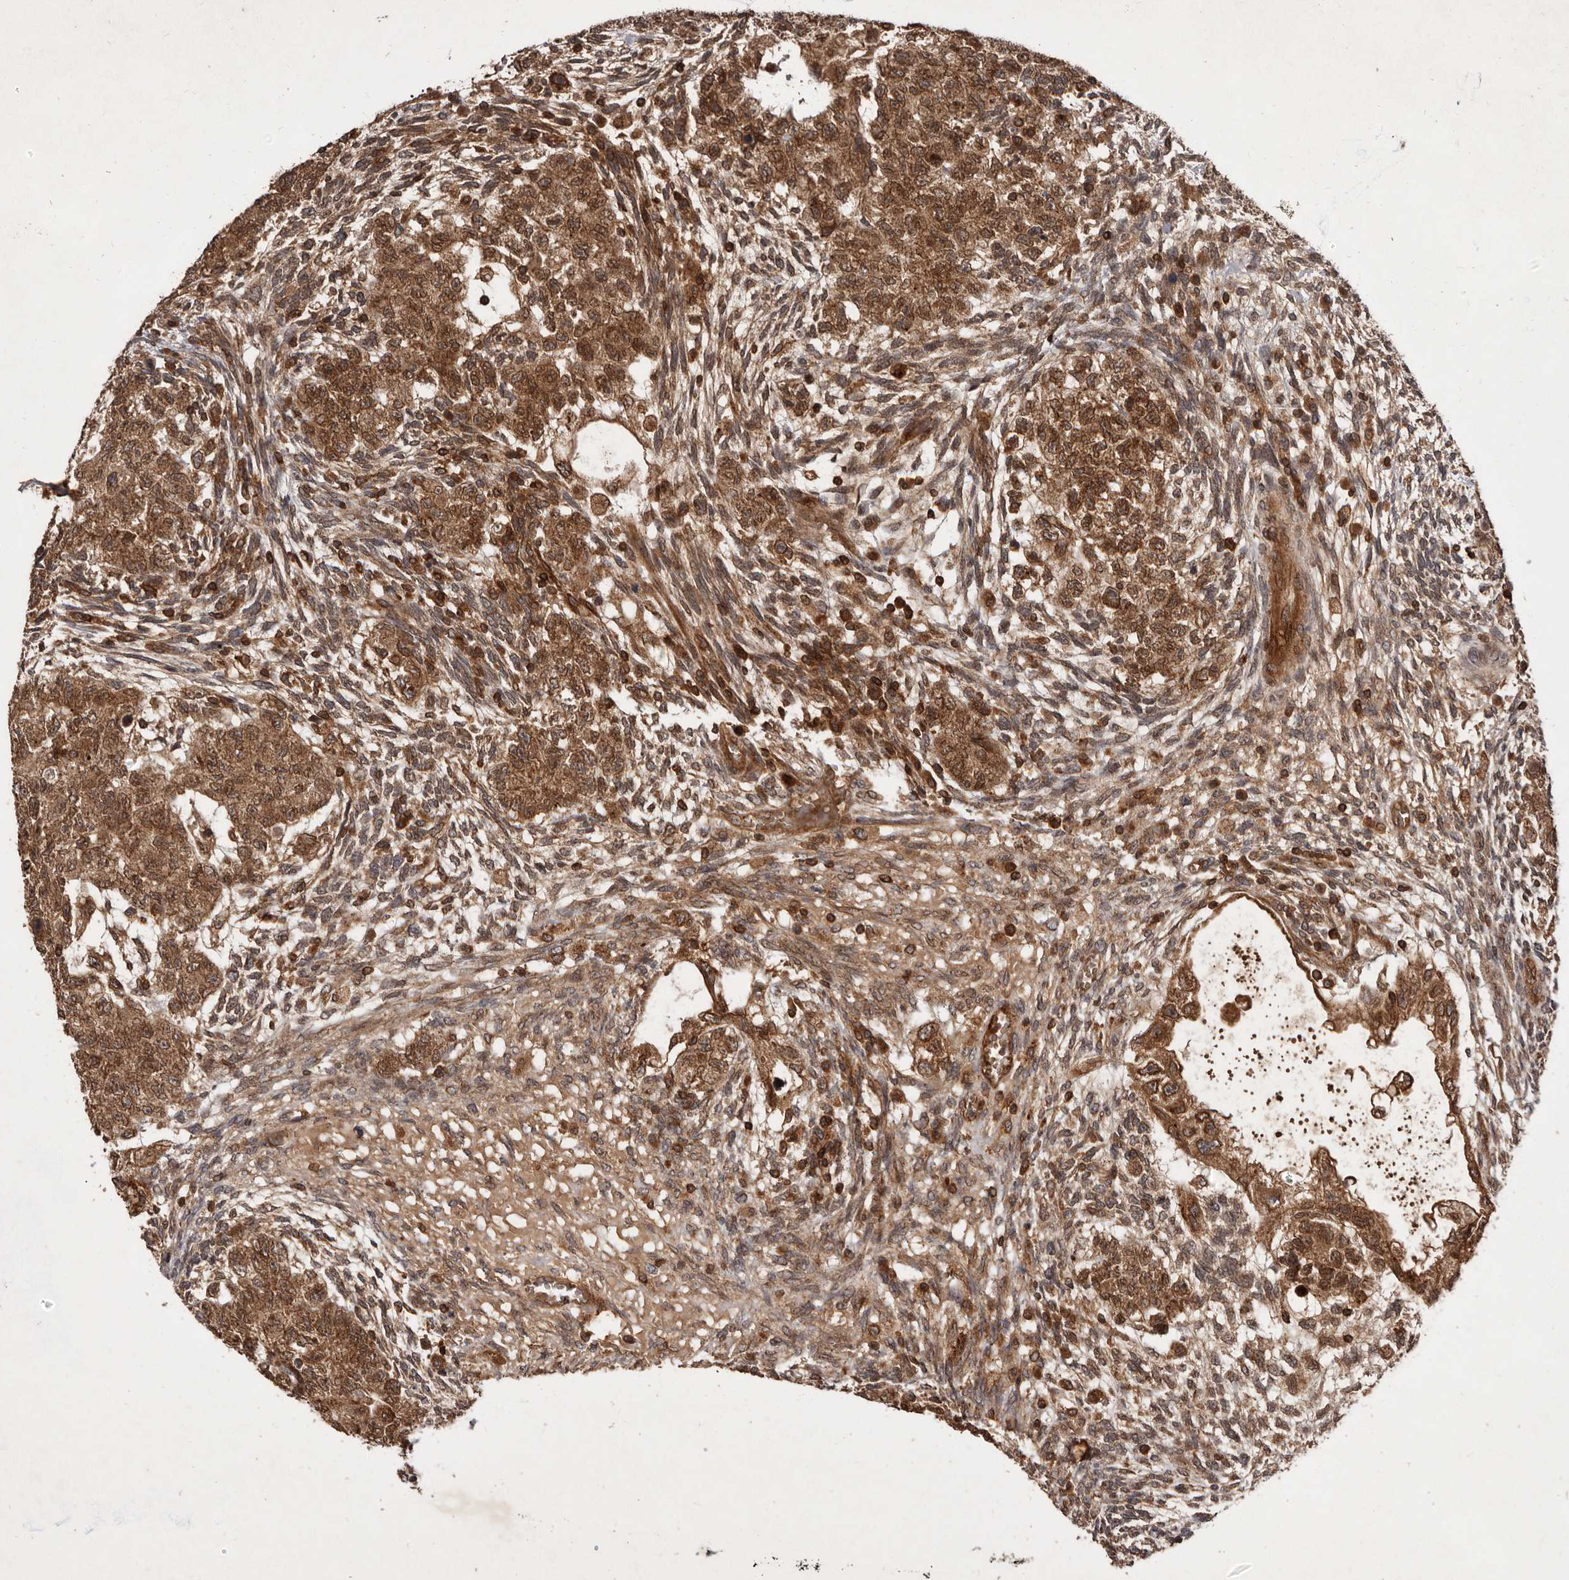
{"staining": {"intensity": "moderate", "quantity": ">75%", "location": "cytoplasmic/membranous,nuclear"}, "tissue": "testis cancer", "cell_type": "Tumor cells", "image_type": "cancer", "snomed": [{"axis": "morphology", "description": "Normal tissue, NOS"}, {"axis": "morphology", "description": "Carcinoma, Embryonal, NOS"}, {"axis": "topography", "description": "Testis"}], "caption": "IHC (DAB) staining of human testis embryonal carcinoma demonstrates moderate cytoplasmic/membranous and nuclear protein staining in about >75% of tumor cells. The staining was performed using DAB, with brown indicating positive protein expression. Nuclei are stained blue with hematoxylin.", "gene": "STK36", "patient": {"sex": "male", "age": 36}}